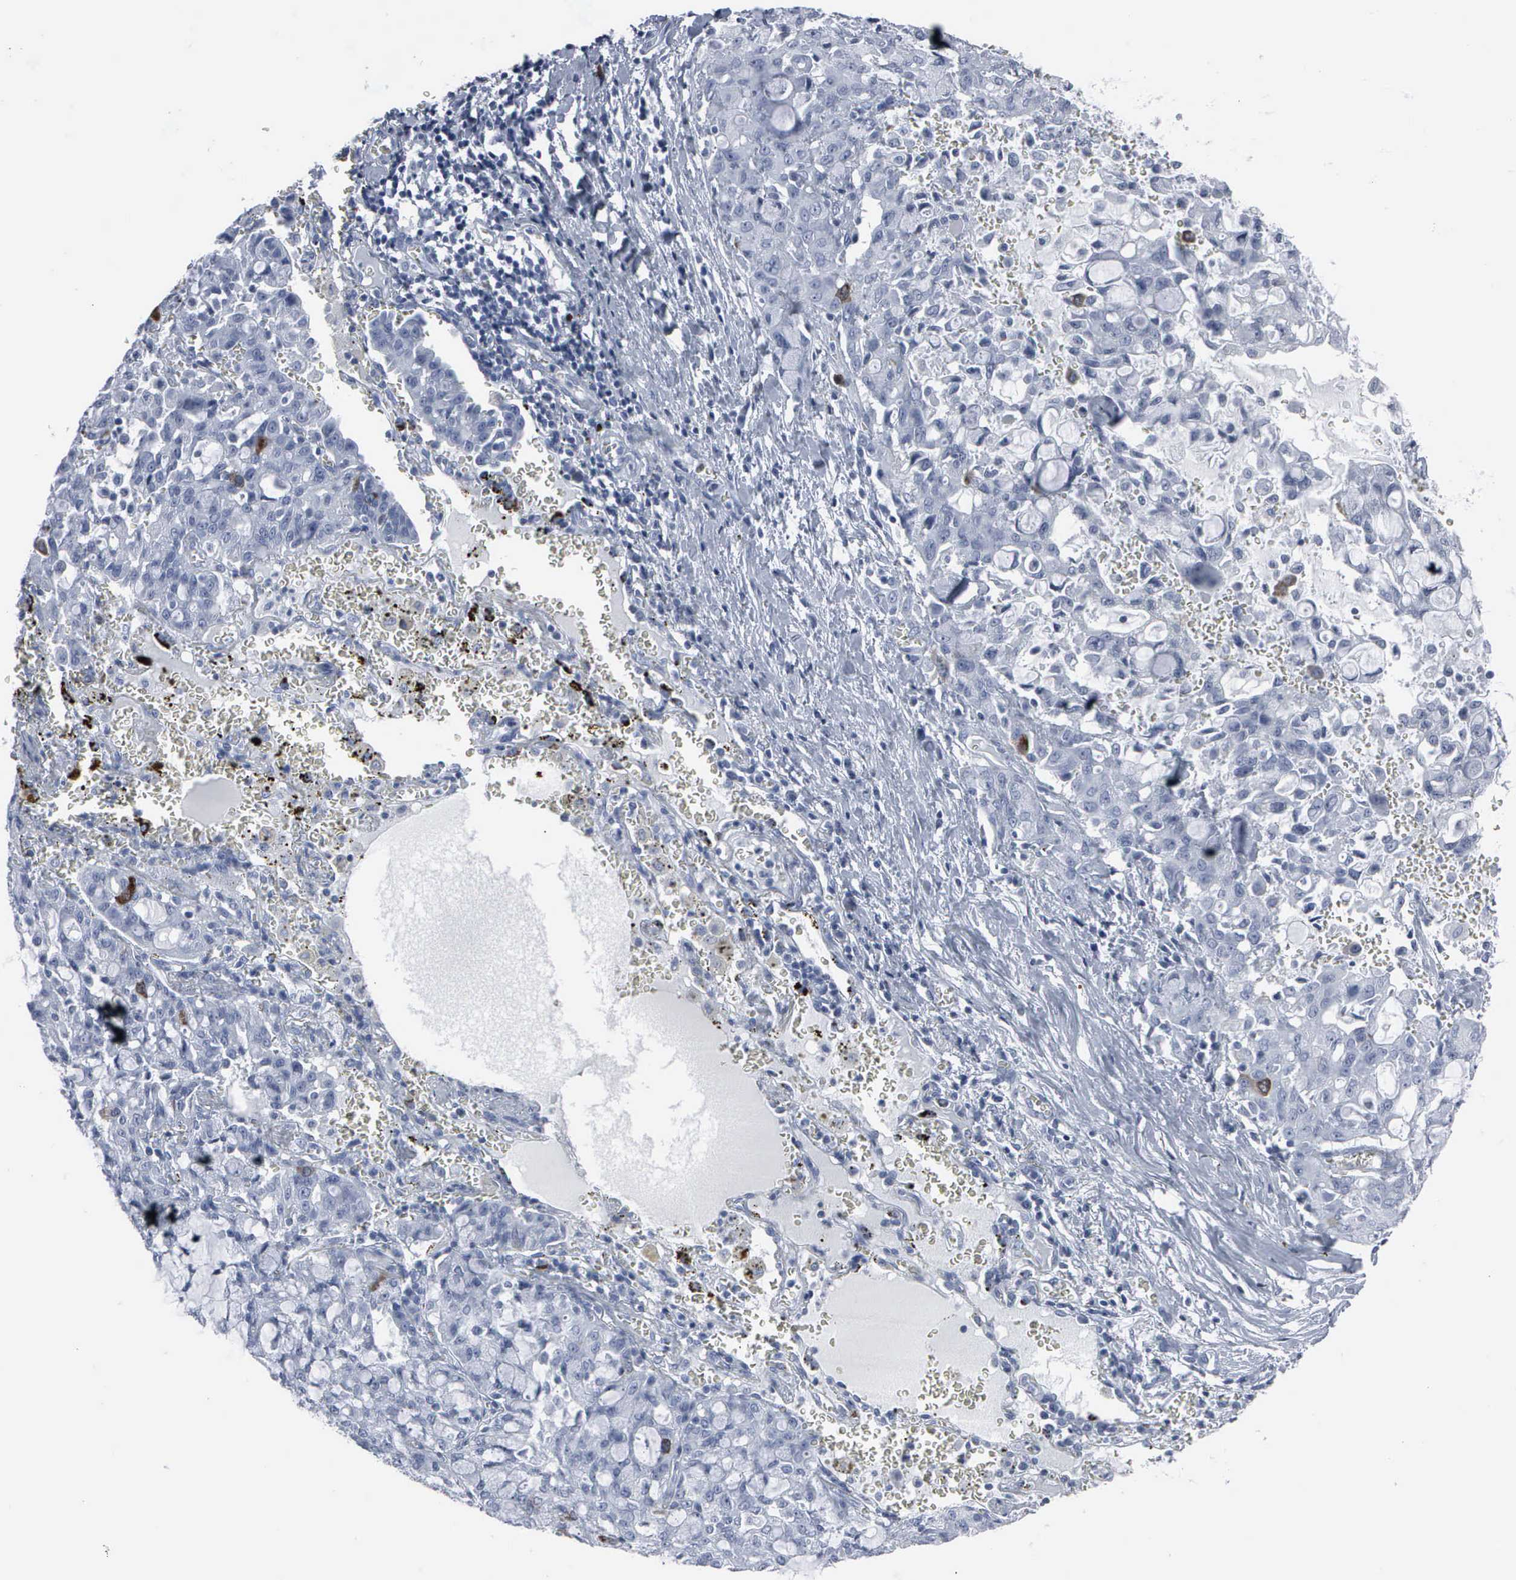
{"staining": {"intensity": "weak", "quantity": "<25%", "location": "cytoplasmic/membranous"}, "tissue": "lung cancer", "cell_type": "Tumor cells", "image_type": "cancer", "snomed": [{"axis": "morphology", "description": "Adenocarcinoma, NOS"}, {"axis": "topography", "description": "Lung"}], "caption": "This image is of lung cancer (adenocarcinoma) stained with immunohistochemistry to label a protein in brown with the nuclei are counter-stained blue. There is no staining in tumor cells.", "gene": "CCNB1", "patient": {"sex": "female", "age": 44}}